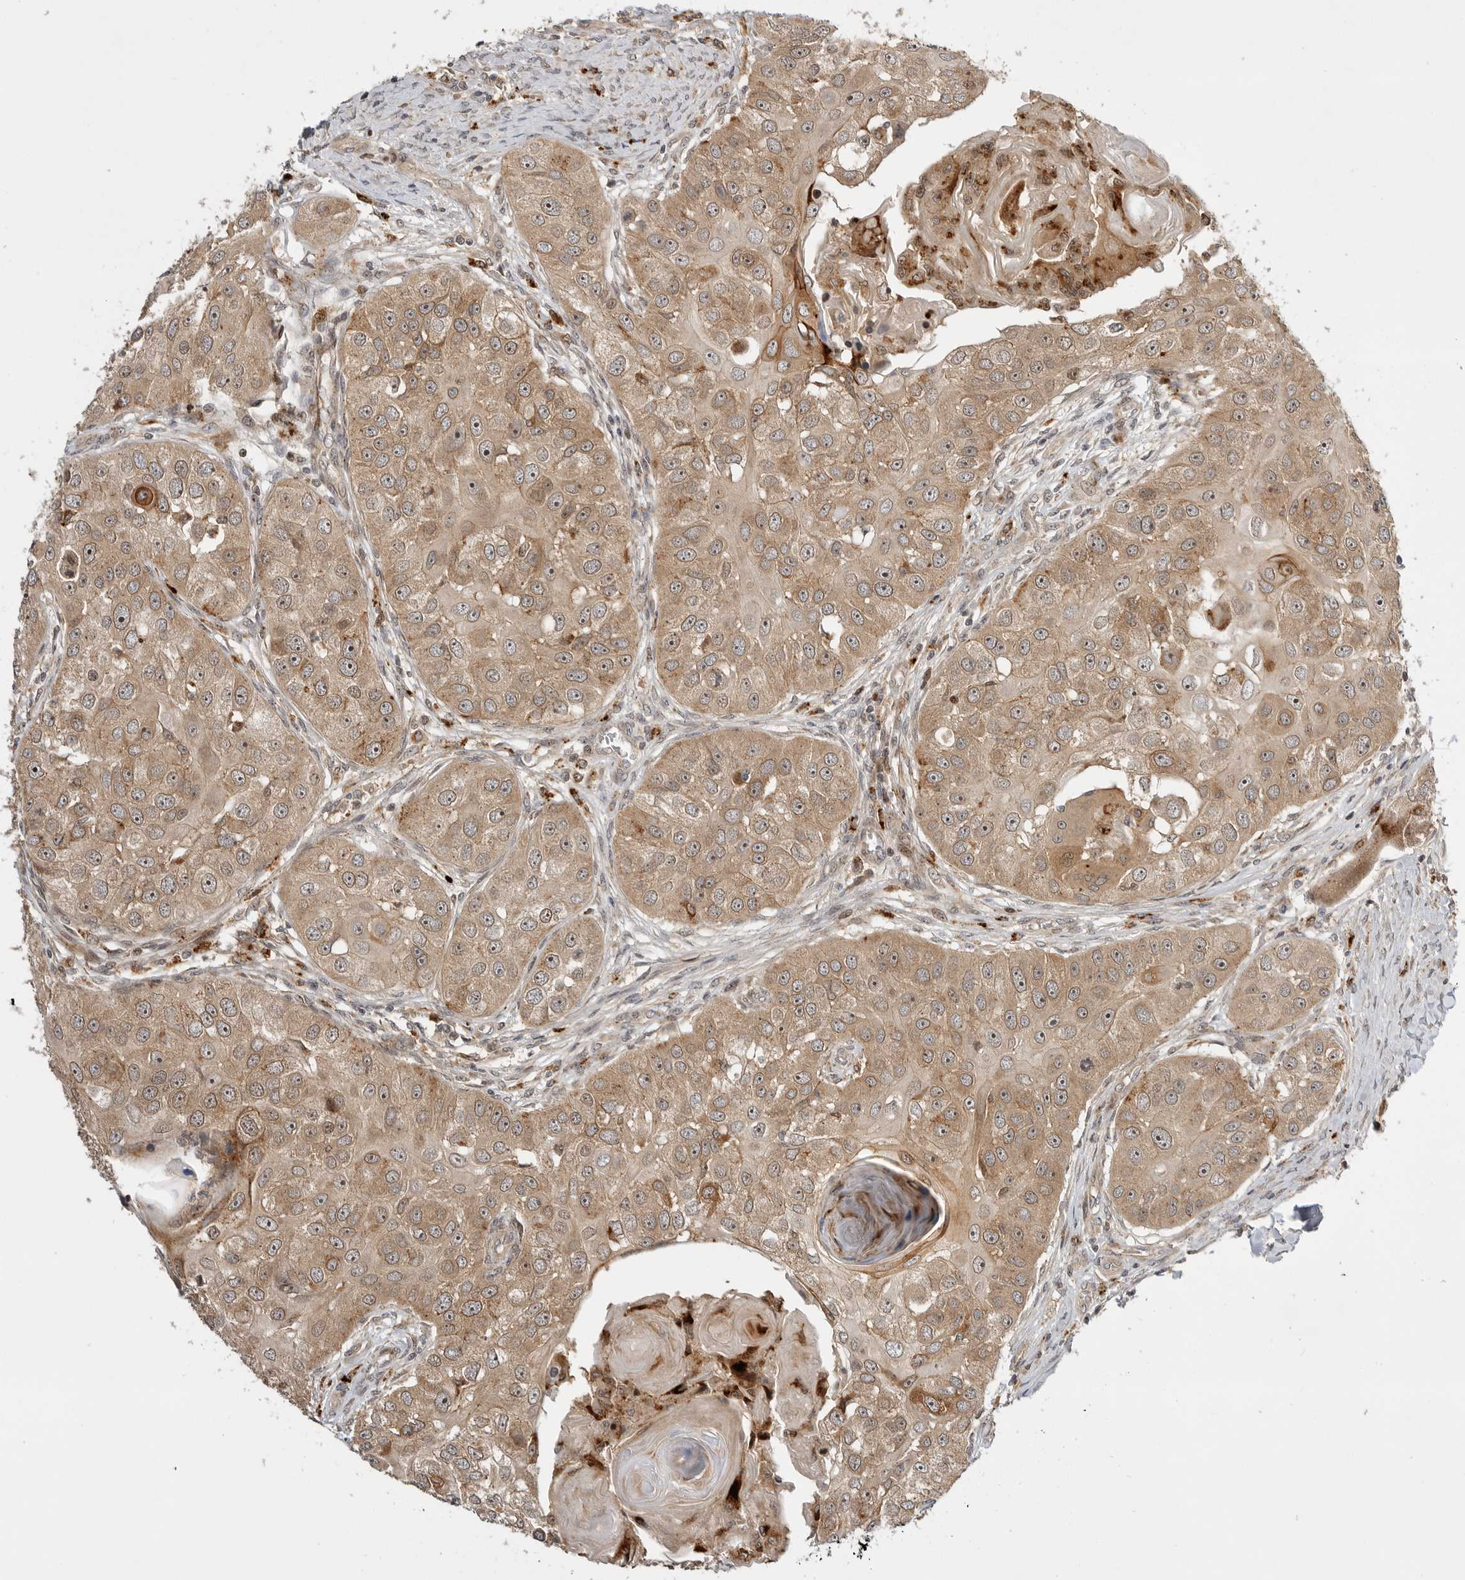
{"staining": {"intensity": "moderate", "quantity": ">75%", "location": "cytoplasmic/membranous"}, "tissue": "head and neck cancer", "cell_type": "Tumor cells", "image_type": "cancer", "snomed": [{"axis": "morphology", "description": "Normal tissue, NOS"}, {"axis": "morphology", "description": "Squamous cell carcinoma, NOS"}, {"axis": "topography", "description": "Skeletal muscle"}, {"axis": "topography", "description": "Head-Neck"}], "caption": "Immunohistochemistry (DAB) staining of head and neck squamous cell carcinoma displays moderate cytoplasmic/membranous protein staining in about >75% of tumor cells. (Brightfield microscopy of DAB IHC at high magnification).", "gene": "CSNK1G3", "patient": {"sex": "male", "age": 51}}